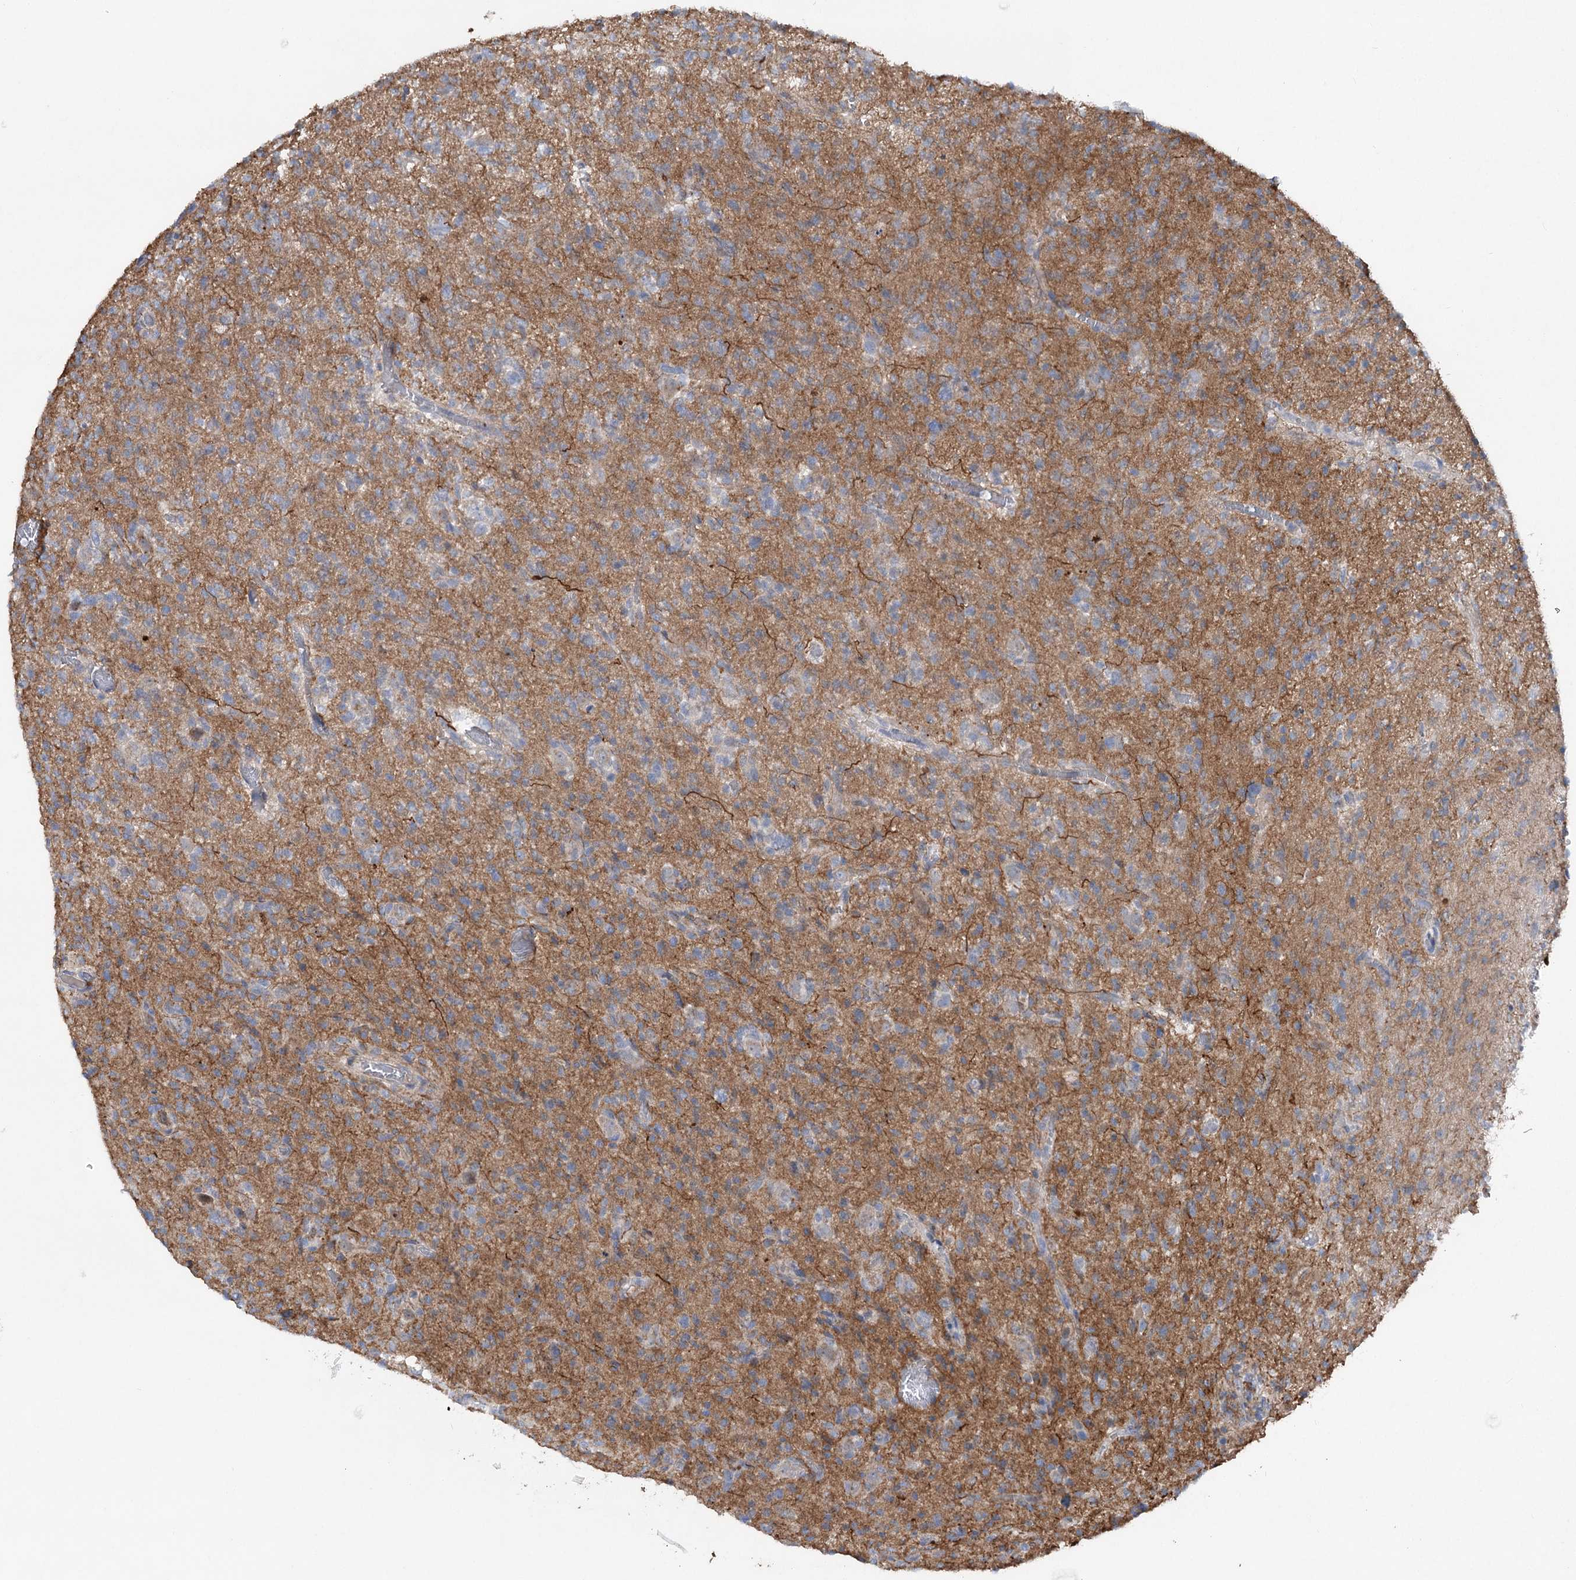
{"staining": {"intensity": "negative", "quantity": "none", "location": "none"}, "tissue": "glioma", "cell_type": "Tumor cells", "image_type": "cancer", "snomed": [{"axis": "morphology", "description": "Glioma, malignant, High grade"}, {"axis": "topography", "description": "Brain"}], "caption": "This is an immunohistochemistry (IHC) histopathology image of human glioma. There is no positivity in tumor cells.", "gene": "SCN11A", "patient": {"sex": "female", "age": 57}}